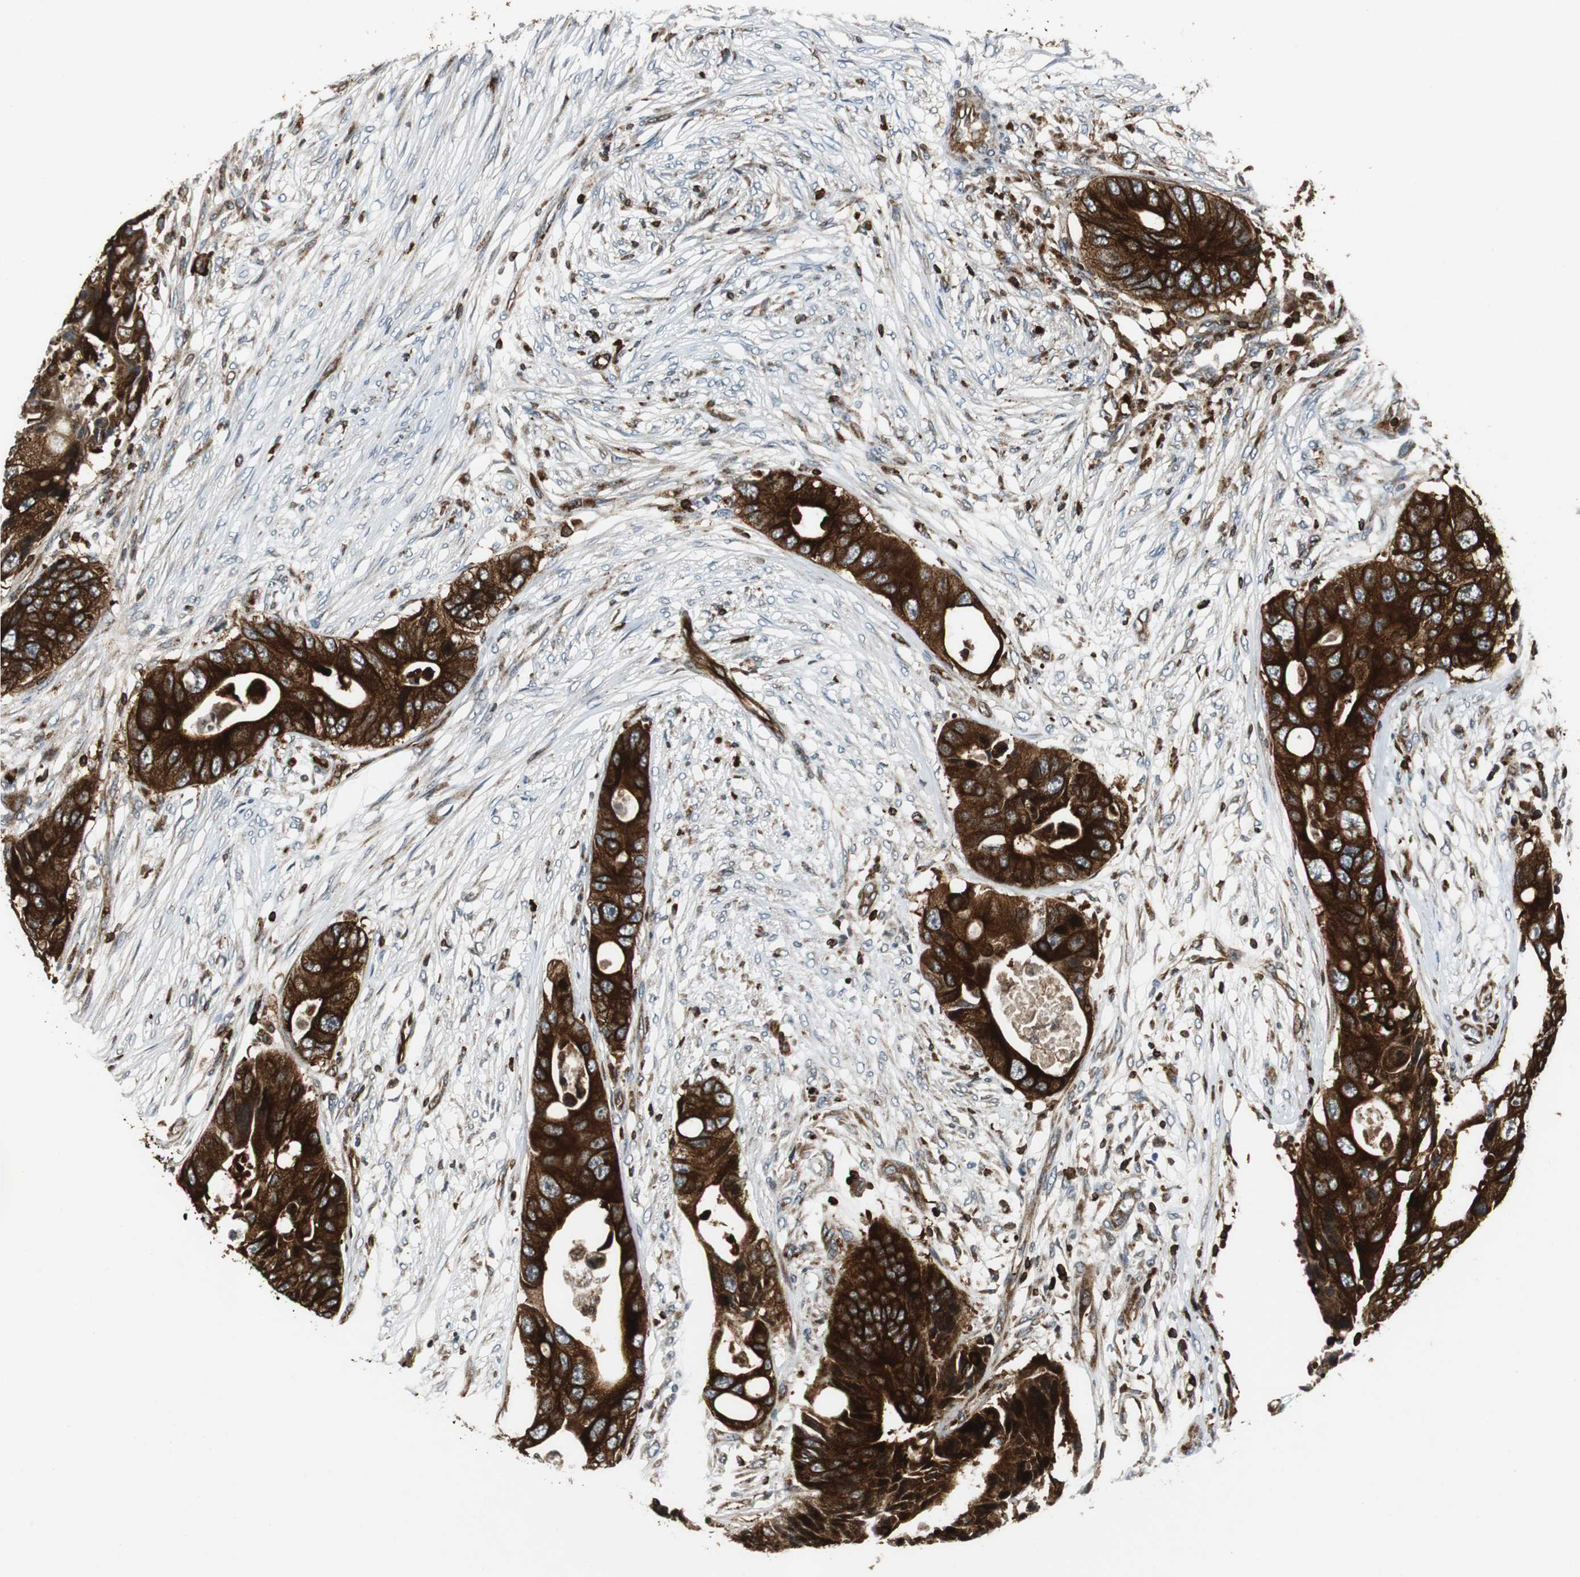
{"staining": {"intensity": "strong", "quantity": ">75%", "location": "cytoplasmic/membranous"}, "tissue": "colorectal cancer", "cell_type": "Tumor cells", "image_type": "cancer", "snomed": [{"axis": "morphology", "description": "Adenocarcinoma, NOS"}, {"axis": "topography", "description": "Colon"}], "caption": "A photomicrograph of colorectal cancer stained for a protein displays strong cytoplasmic/membranous brown staining in tumor cells. (Brightfield microscopy of DAB IHC at high magnification).", "gene": "TUBA4A", "patient": {"sex": "male", "age": 71}}